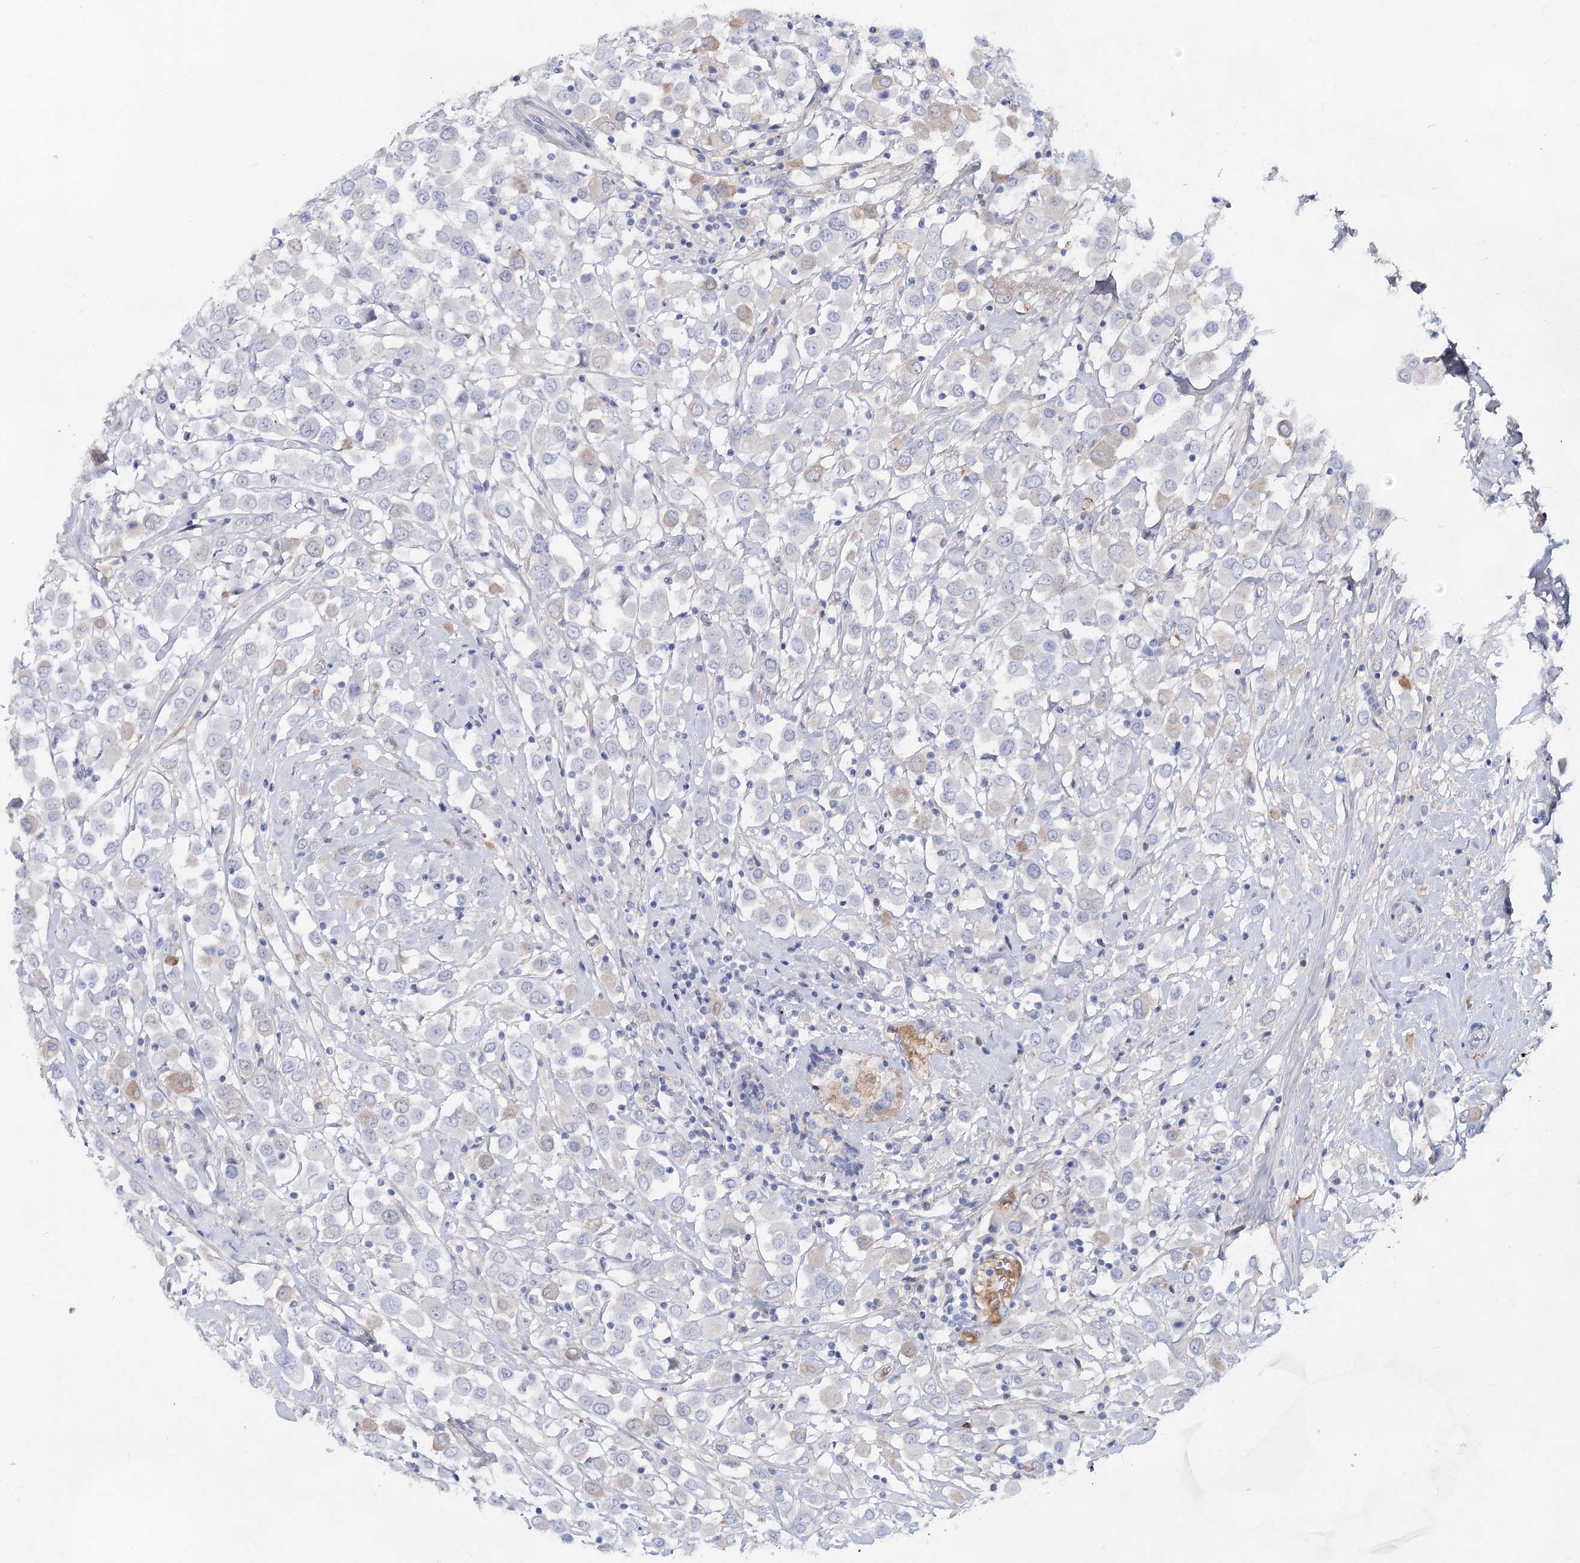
{"staining": {"intensity": "negative", "quantity": "none", "location": "none"}, "tissue": "breast cancer", "cell_type": "Tumor cells", "image_type": "cancer", "snomed": [{"axis": "morphology", "description": "Duct carcinoma"}, {"axis": "topography", "description": "Breast"}], "caption": "IHC micrograph of breast cancer stained for a protein (brown), which reveals no staining in tumor cells.", "gene": "TASOR2", "patient": {"sex": "female", "age": 61}}